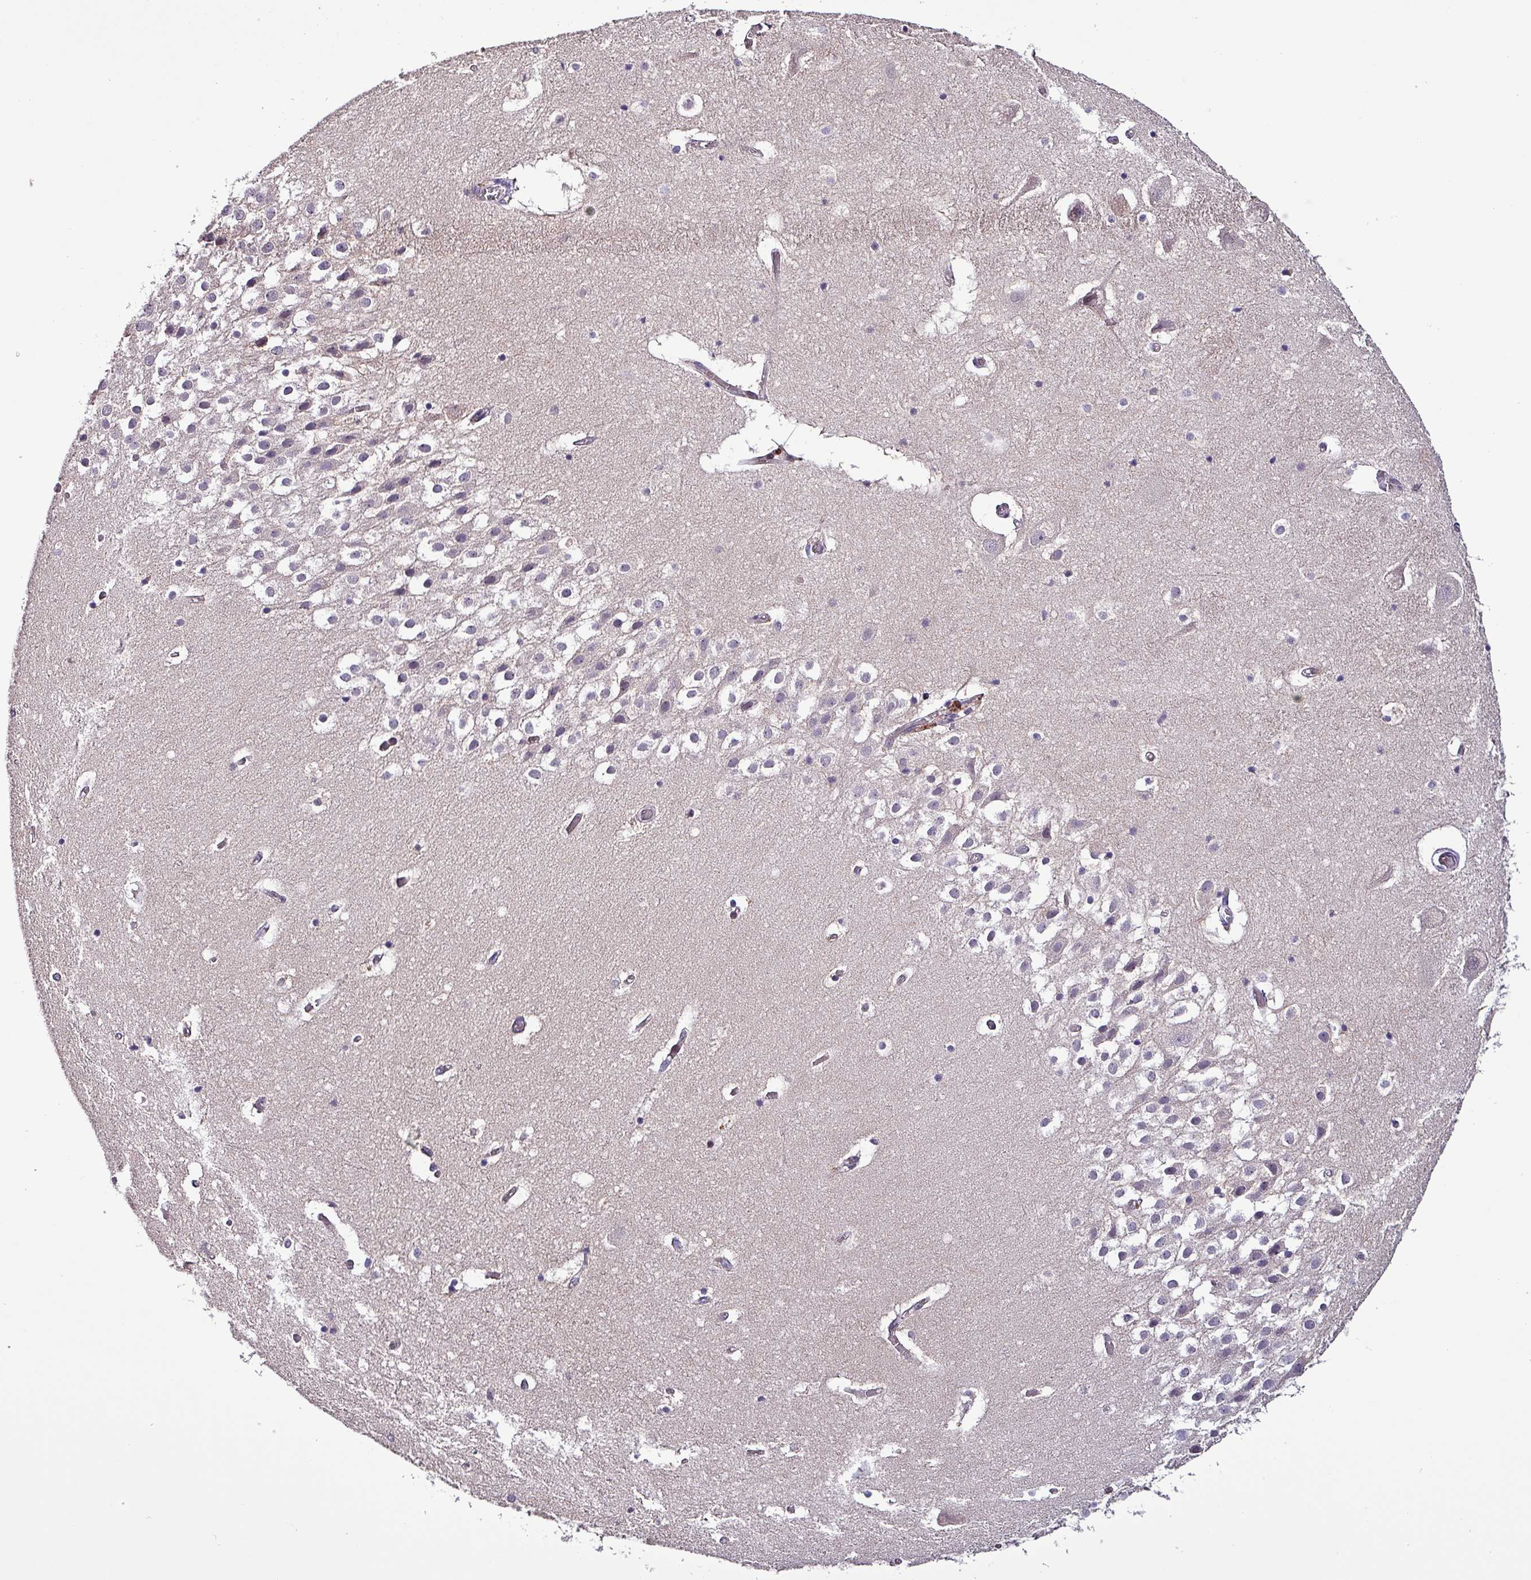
{"staining": {"intensity": "negative", "quantity": "none", "location": "none"}, "tissue": "hippocampus", "cell_type": "Glial cells", "image_type": "normal", "snomed": [{"axis": "morphology", "description": "Normal tissue, NOS"}, {"axis": "topography", "description": "Hippocampus"}], "caption": "This is a image of immunohistochemistry (IHC) staining of unremarkable hippocampus, which shows no staining in glial cells.", "gene": "GRAPL", "patient": {"sex": "female", "age": 52}}